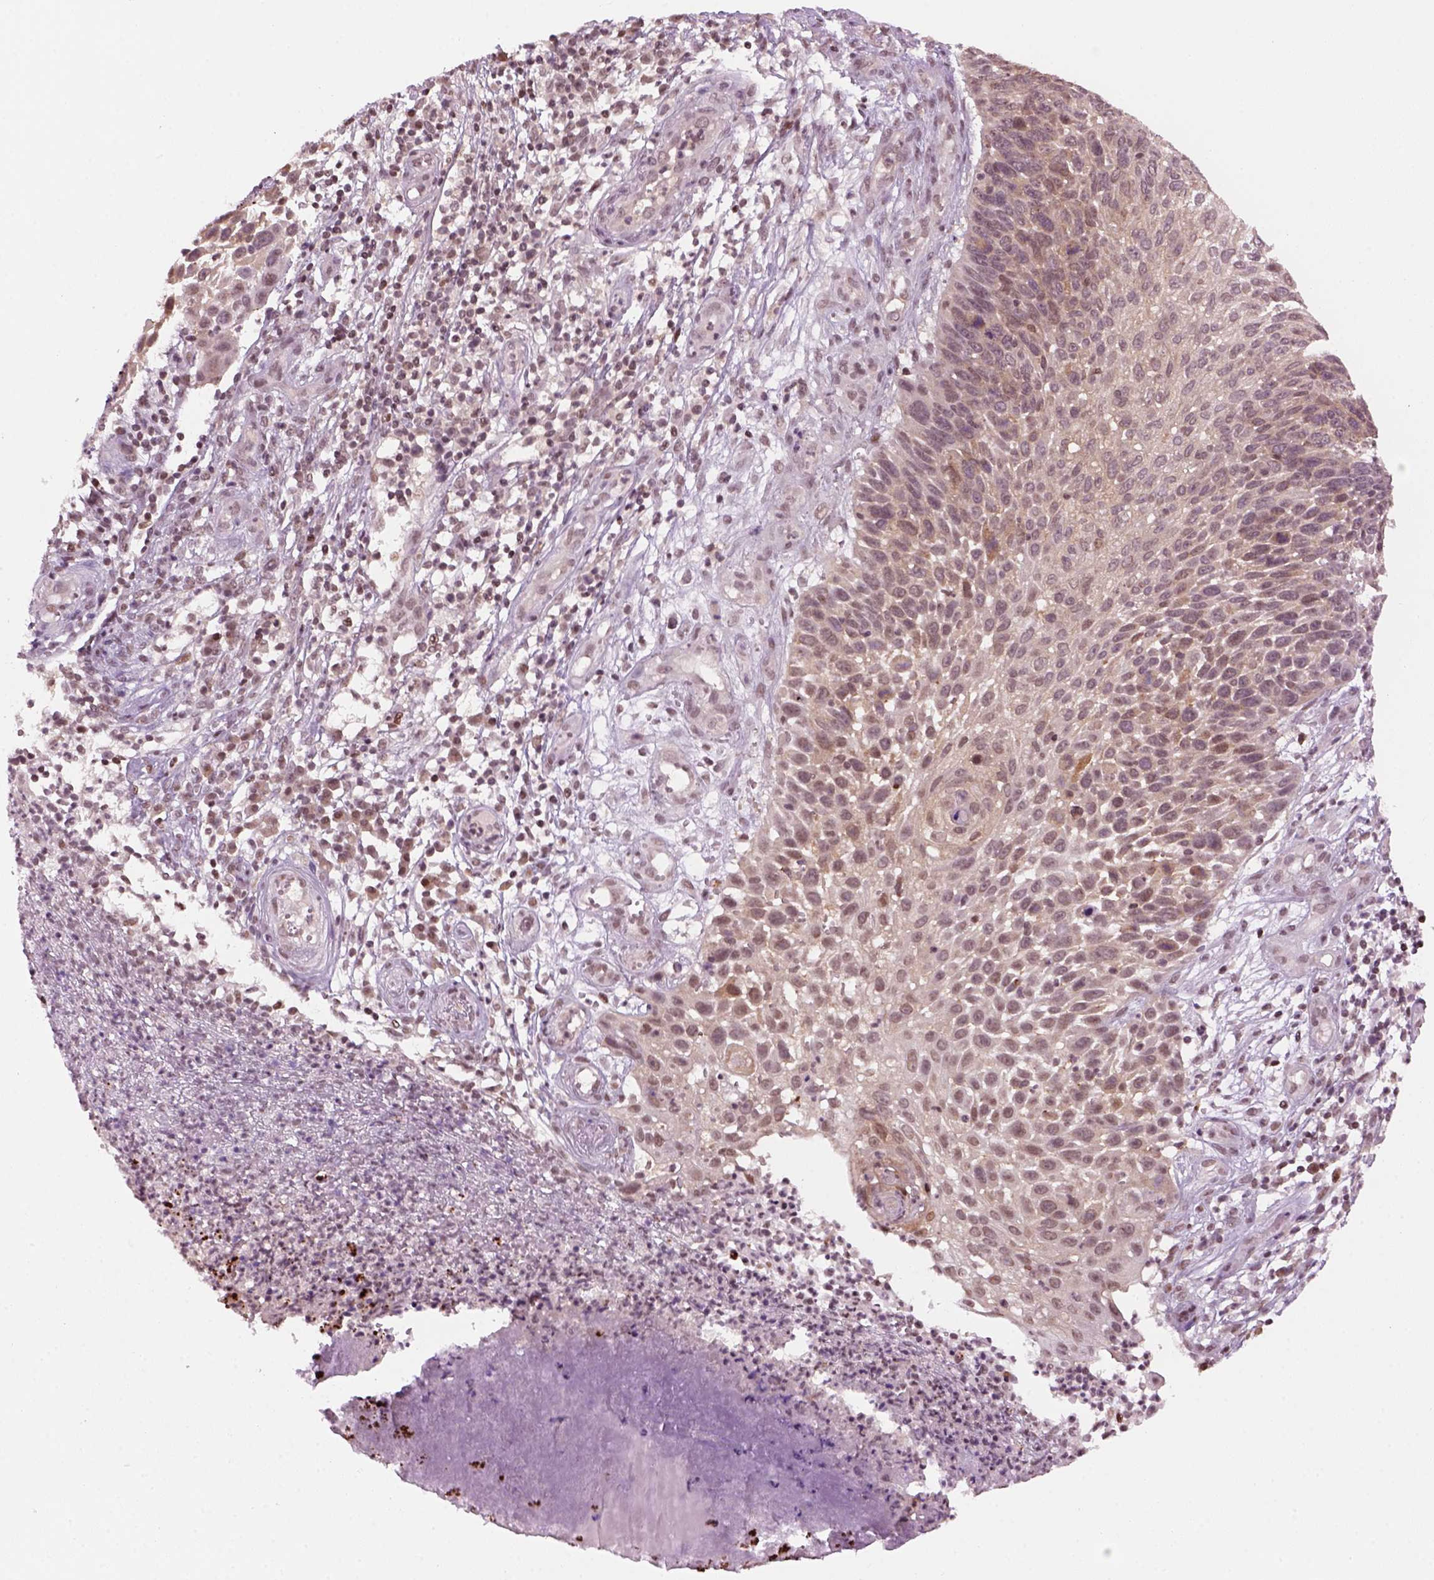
{"staining": {"intensity": "weak", "quantity": "25%-75%", "location": "nuclear"}, "tissue": "skin cancer", "cell_type": "Tumor cells", "image_type": "cancer", "snomed": [{"axis": "morphology", "description": "Squamous cell carcinoma, NOS"}, {"axis": "topography", "description": "Skin"}], "caption": "Immunohistochemistry (DAB) staining of skin squamous cell carcinoma exhibits weak nuclear protein positivity in about 25%-75% of tumor cells.", "gene": "GOT1", "patient": {"sex": "male", "age": 92}}